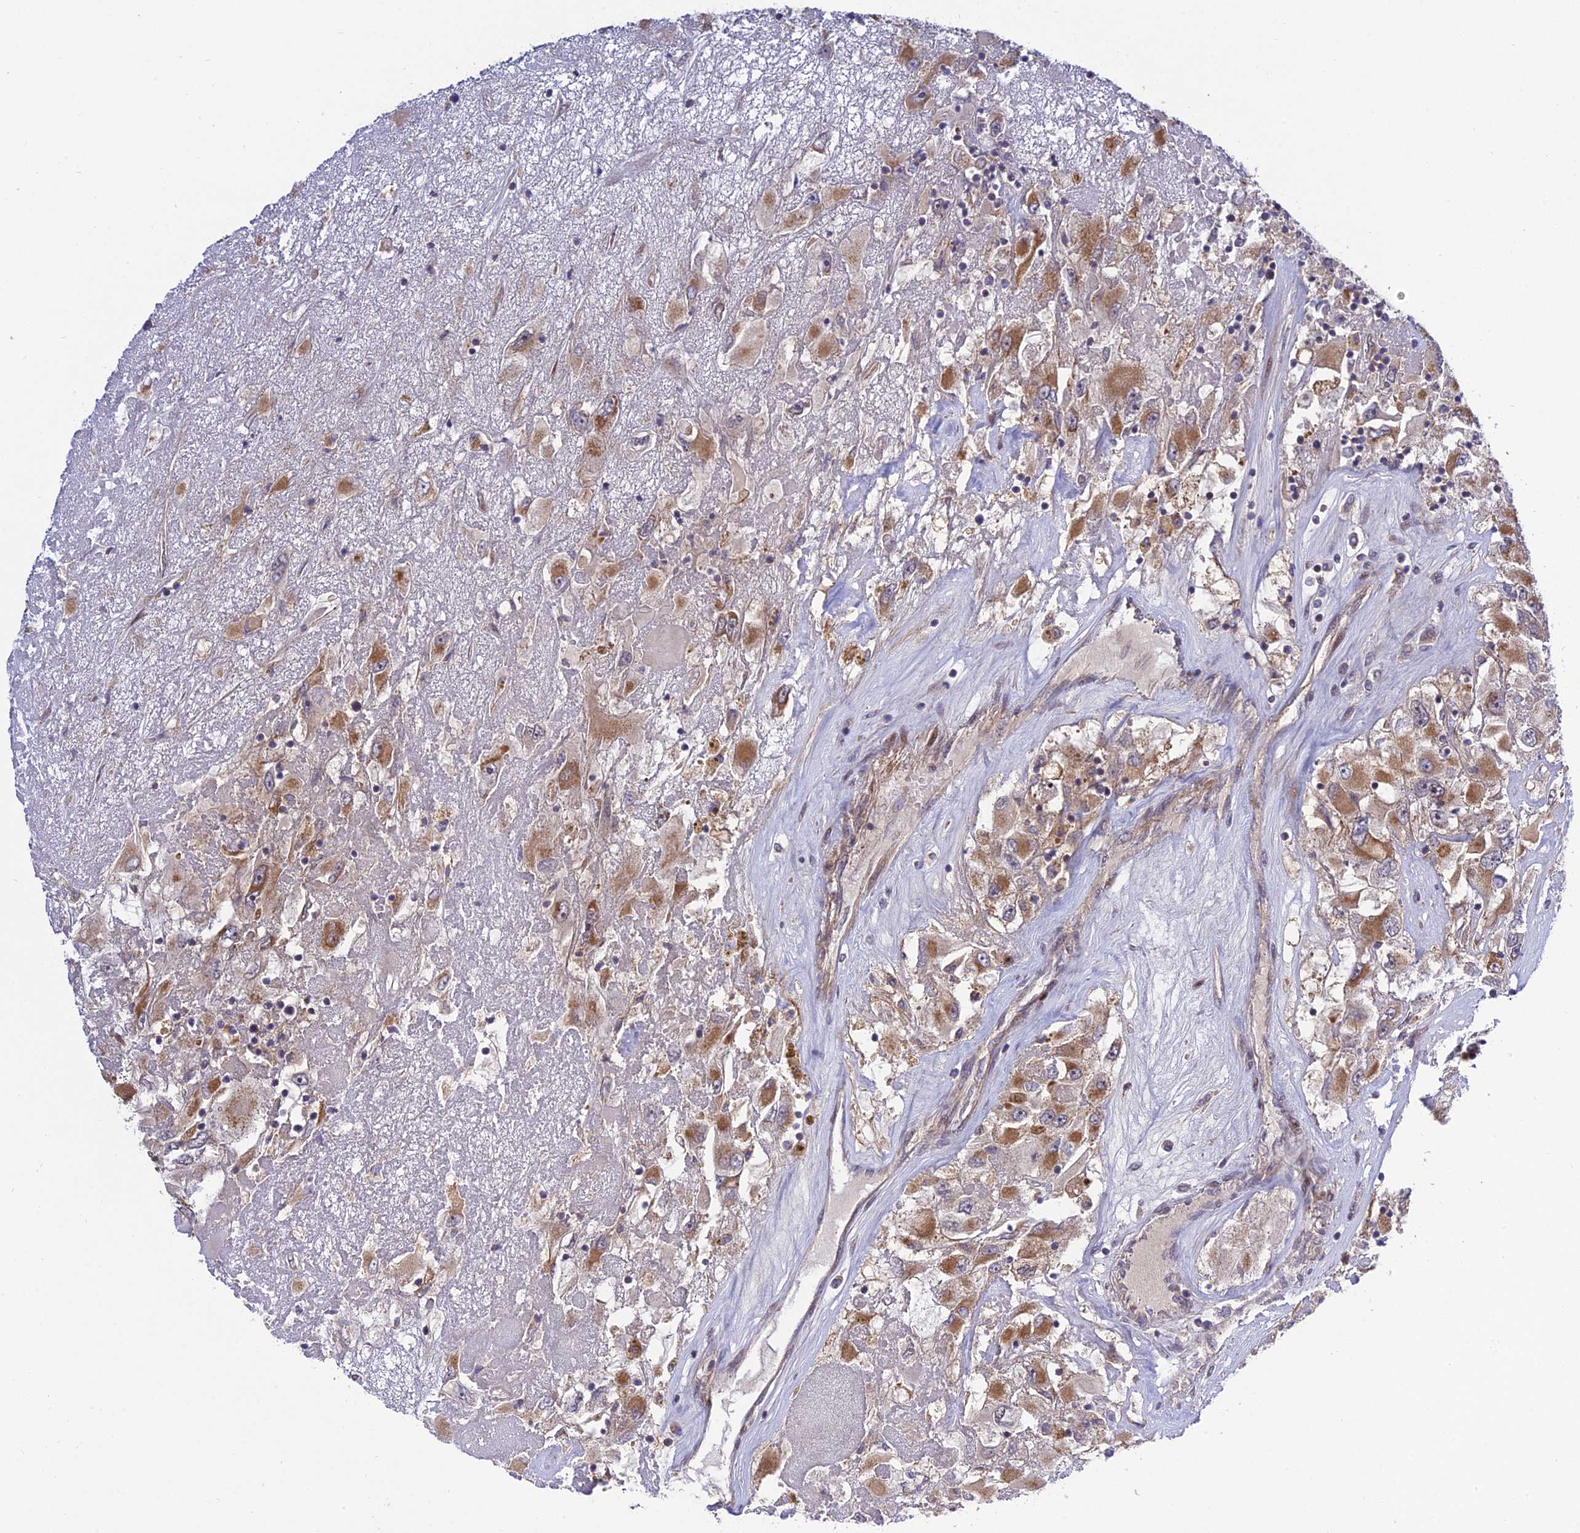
{"staining": {"intensity": "moderate", "quantity": ">75%", "location": "cytoplasmic/membranous"}, "tissue": "renal cancer", "cell_type": "Tumor cells", "image_type": "cancer", "snomed": [{"axis": "morphology", "description": "Adenocarcinoma, NOS"}, {"axis": "topography", "description": "Kidney"}], "caption": "Human adenocarcinoma (renal) stained for a protein (brown) demonstrates moderate cytoplasmic/membranous positive staining in approximately >75% of tumor cells.", "gene": "PLEKHG2", "patient": {"sex": "female", "age": 52}}